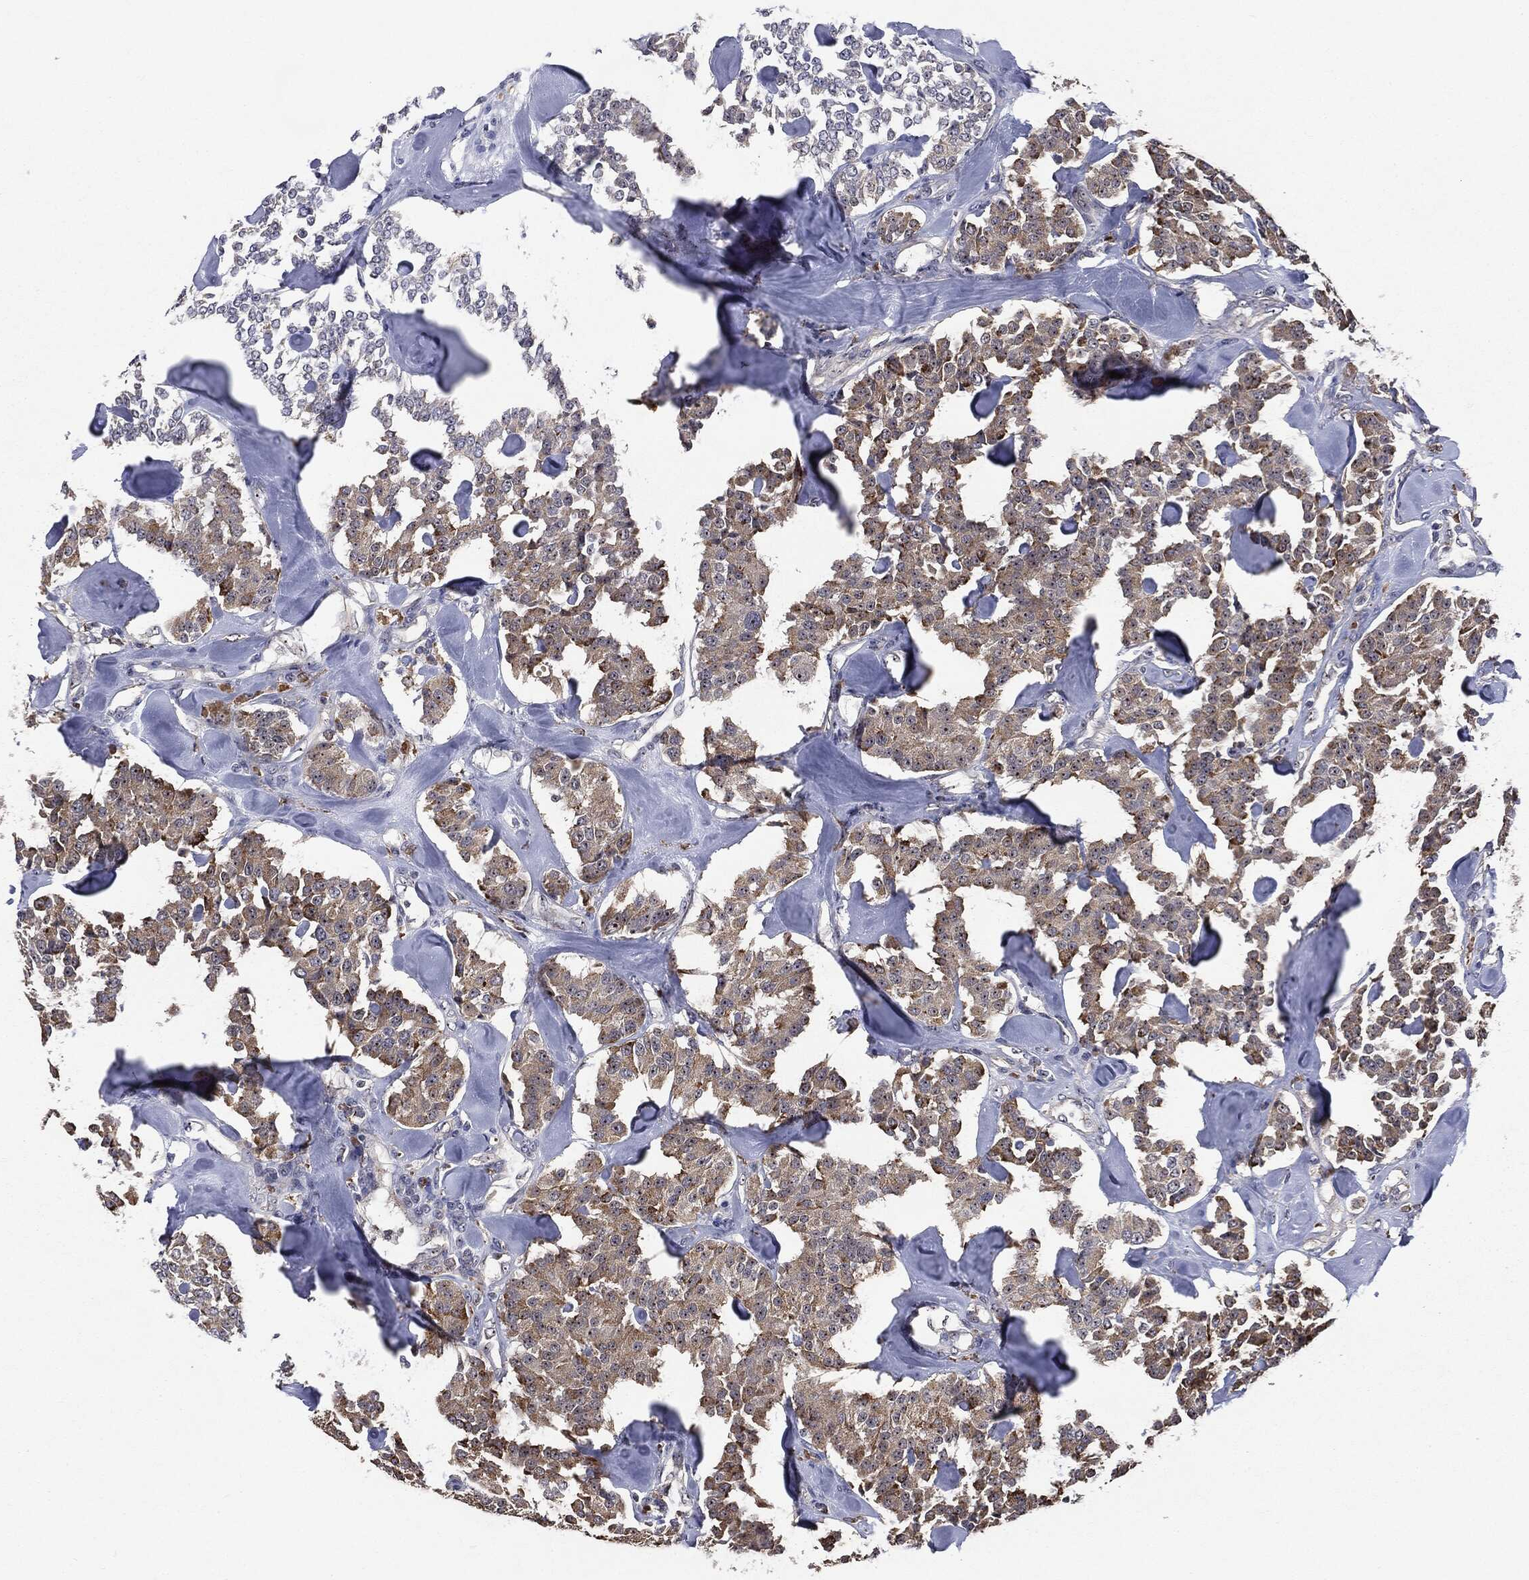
{"staining": {"intensity": "weak", "quantity": ">75%", "location": "cytoplasmic/membranous"}, "tissue": "carcinoid", "cell_type": "Tumor cells", "image_type": "cancer", "snomed": [{"axis": "morphology", "description": "Carcinoid, malignant, NOS"}, {"axis": "topography", "description": "Pancreas"}], "caption": "A brown stain labels weak cytoplasmic/membranous positivity of a protein in human carcinoid tumor cells.", "gene": "TRMT1L", "patient": {"sex": "male", "age": 41}}